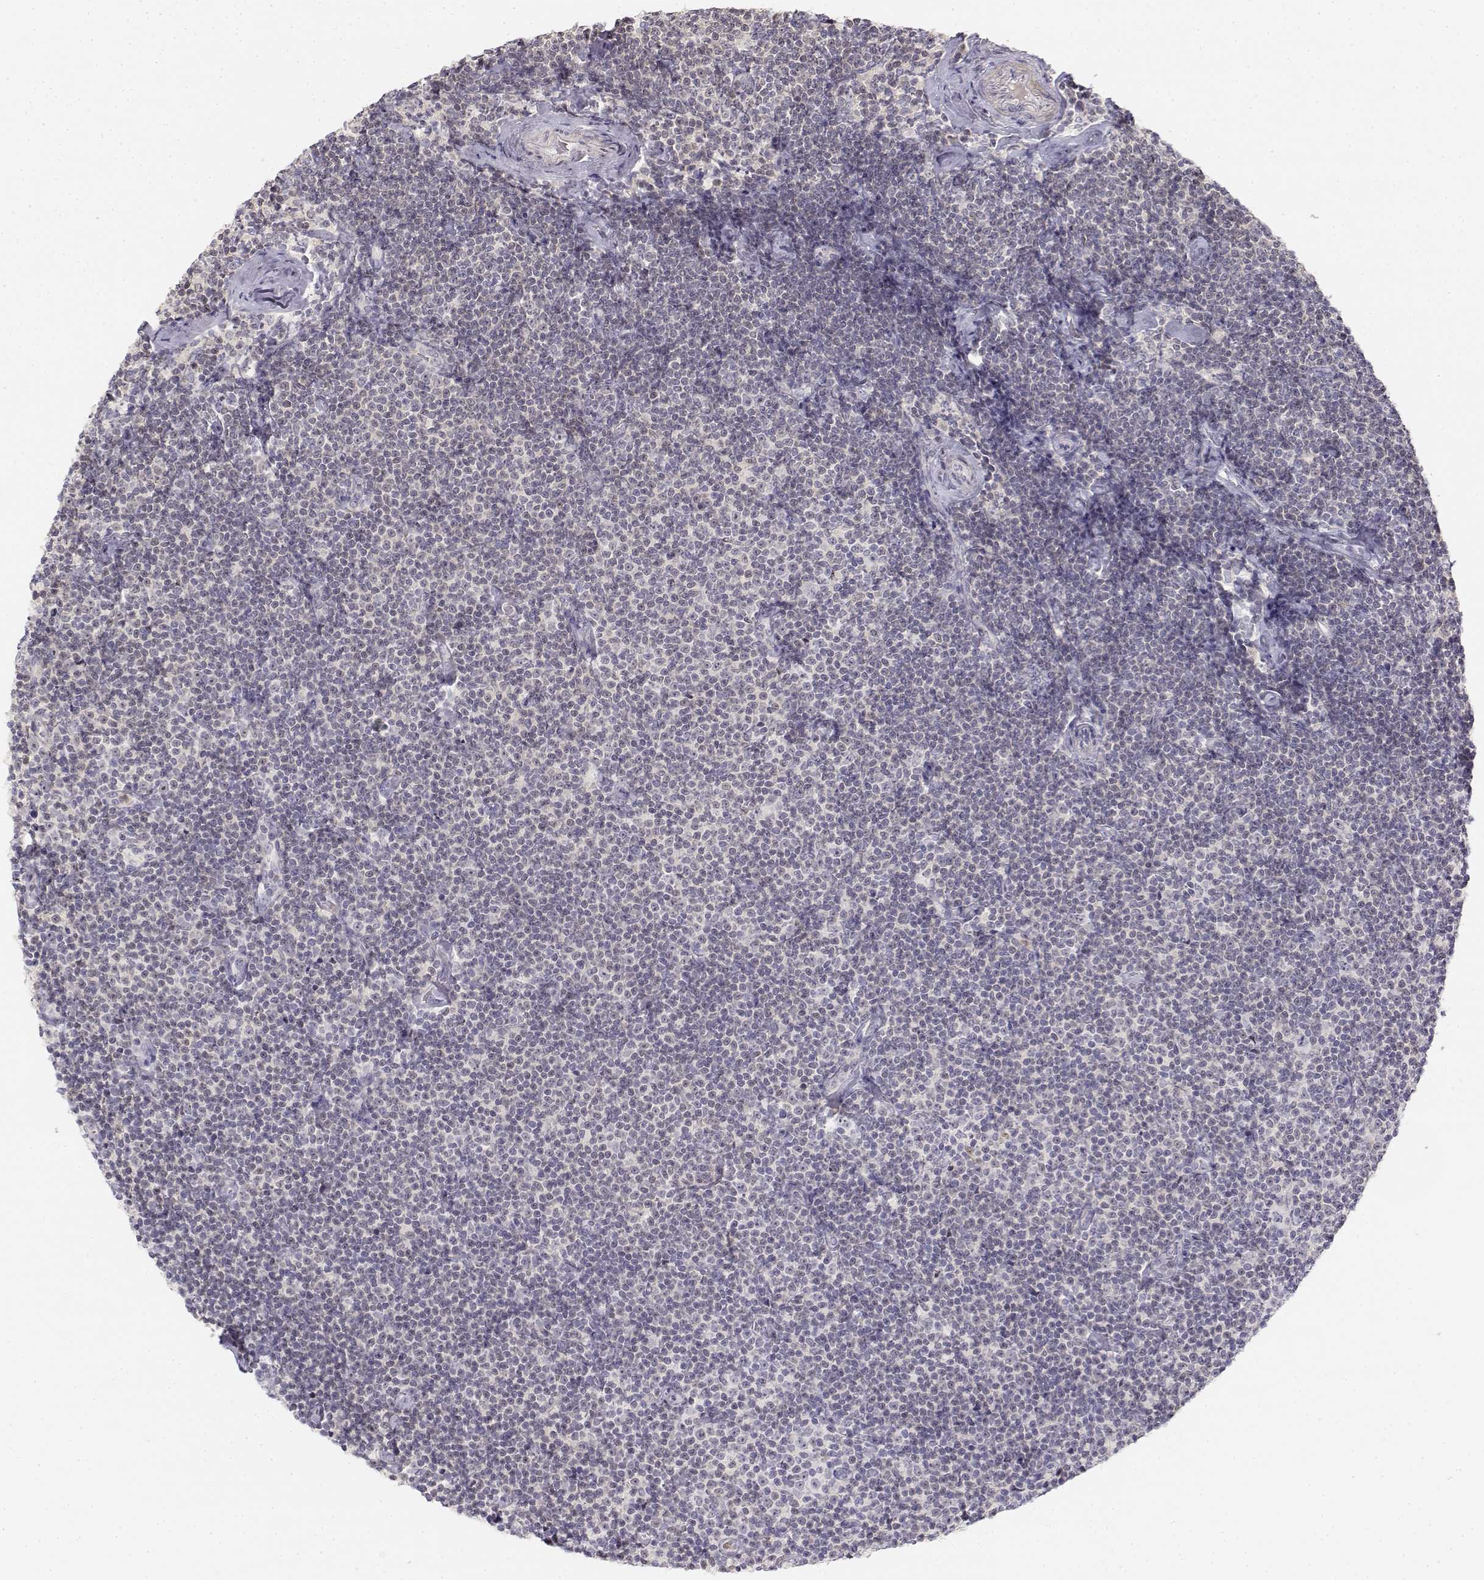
{"staining": {"intensity": "negative", "quantity": "none", "location": "none"}, "tissue": "lymphoma", "cell_type": "Tumor cells", "image_type": "cancer", "snomed": [{"axis": "morphology", "description": "Malignant lymphoma, non-Hodgkin's type, Low grade"}, {"axis": "topography", "description": "Lymph node"}], "caption": "Tumor cells are negative for protein expression in human lymphoma.", "gene": "GLIPR1L2", "patient": {"sex": "male", "age": 81}}